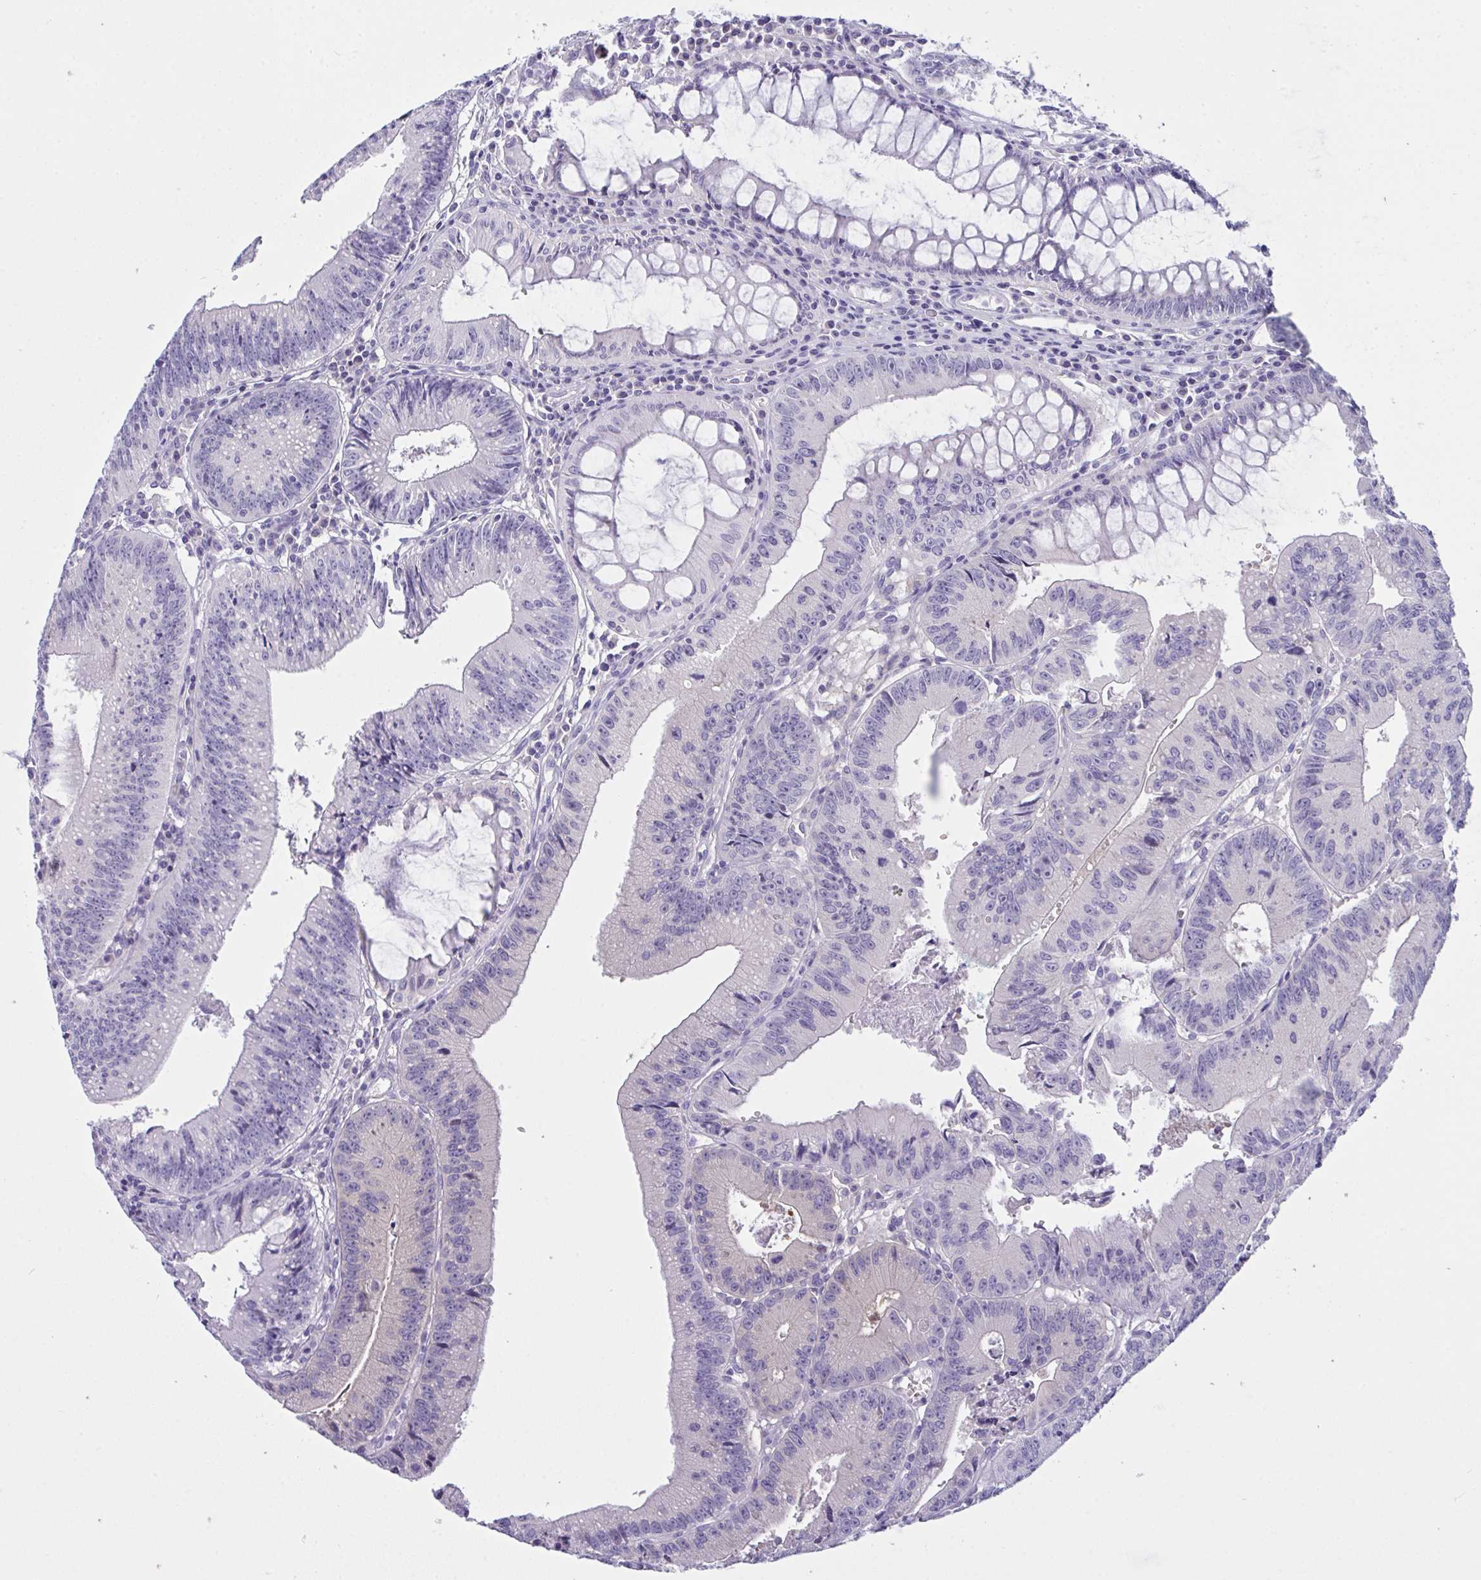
{"staining": {"intensity": "negative", "quantity": "none", "location": "none"}, "tissue": "colorectal cancer", "cell_type": "Tumor cells", "image_type": "cancer", "snomed": [{"axis": "morphology", "description": "Adenocarcinoma, NOS"}, {"axis": "topography", "description": "Rectum"}], "caption": "This photomicrograph is of colorectal cancer stained with immunohistochemistry to label a protein in brown with the nuclei are counter-stained blue. There is no expression in tumor cells.", "gene": "SEMA6B", "patient": {"sex": "female", "age": 81}}